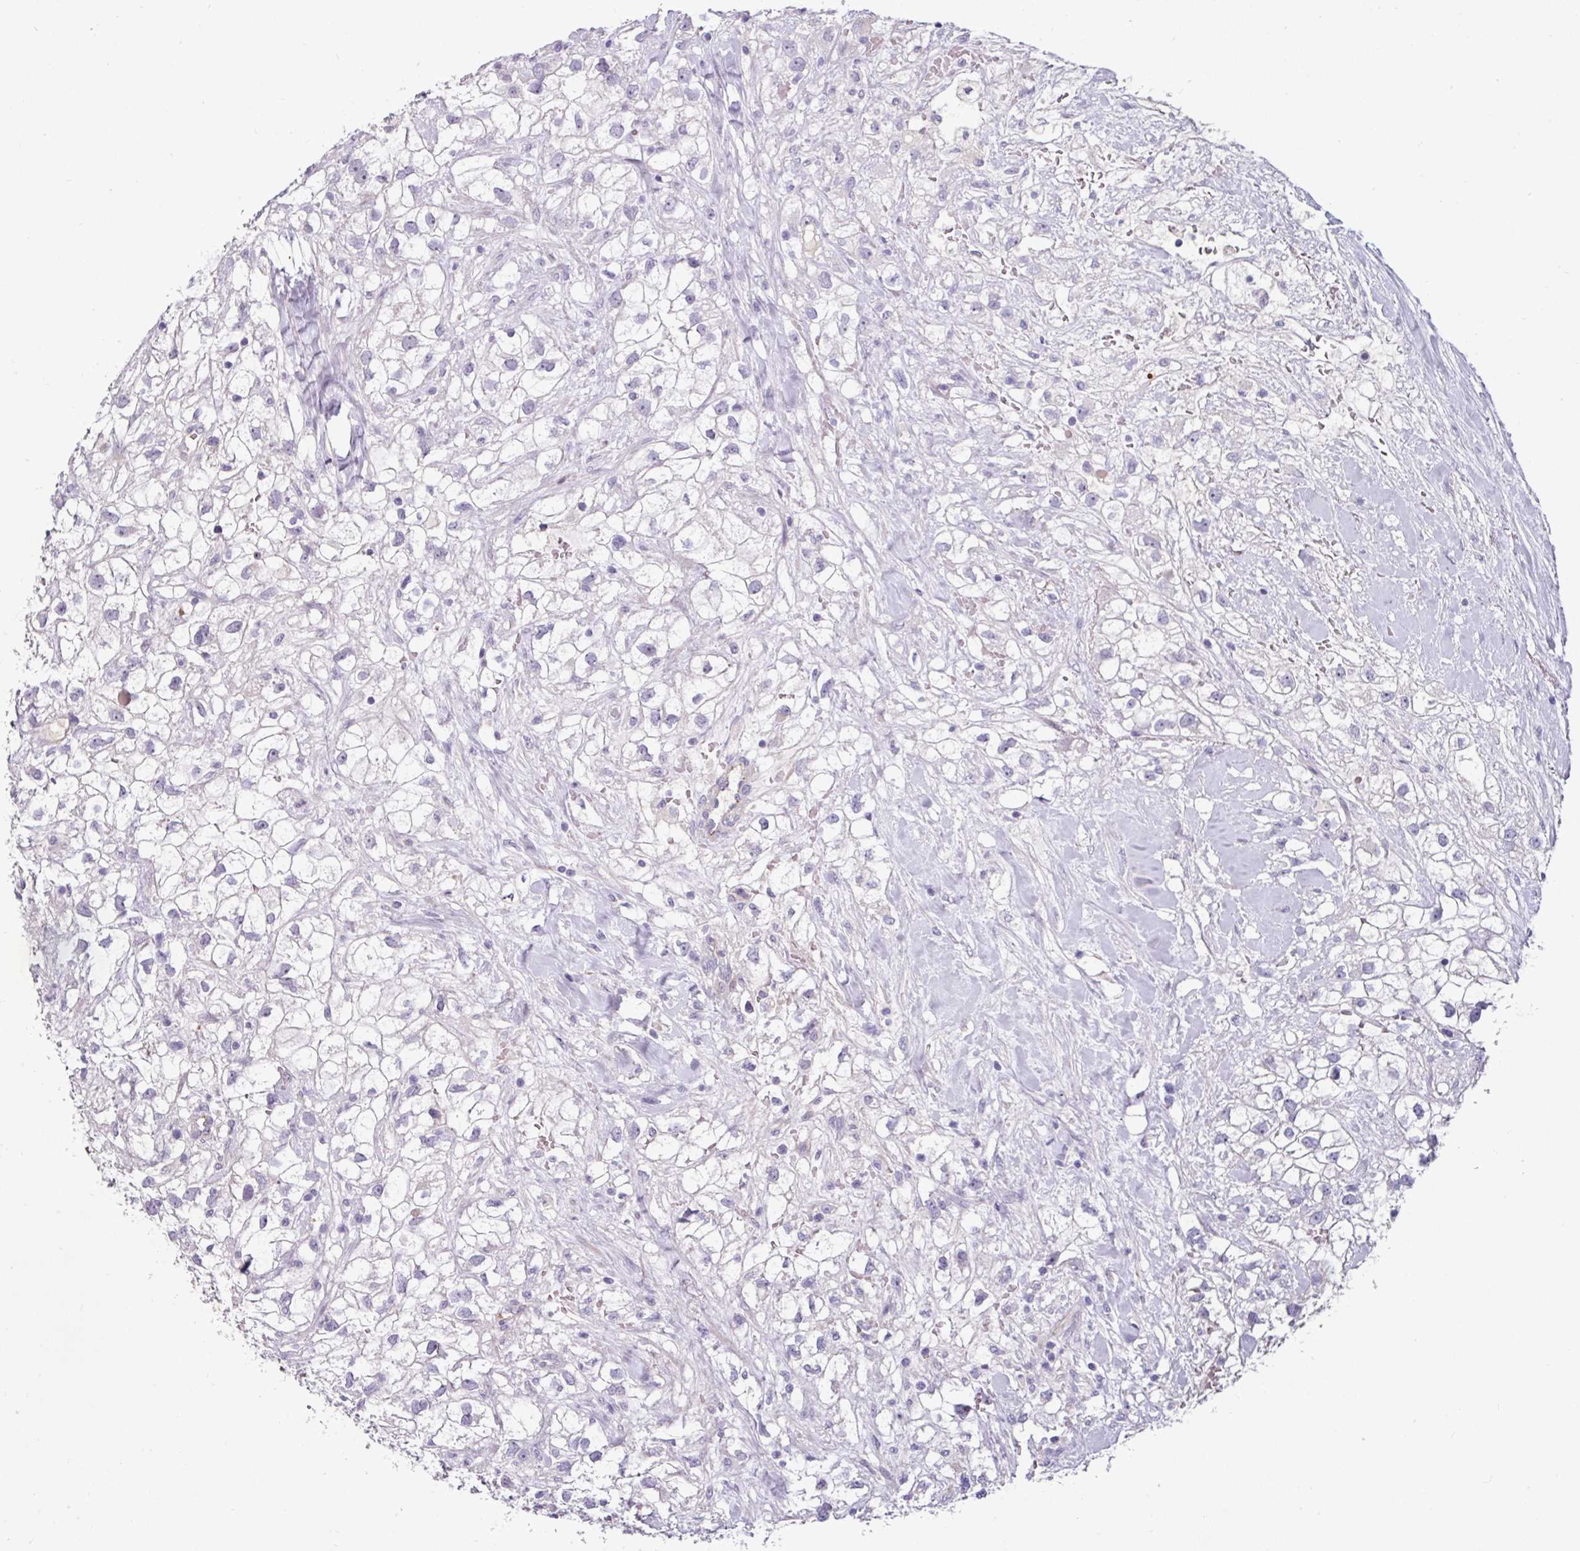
{"staining": {"intensity": "negative", "quantity": "none", "location": "none"}, "tissue": "renal cancer", "cell_type": "Tumor cells", "image_type": "cancer", "snomed": [{"axis": "morphology", "description": "Adenocarcinoma, NOS"}, {"axis": "topography", "description": "Kidney"}], "caption": "Immunohistochemical staining of human adenocarcinoma (renal) reveals no significant expression in tumor cells. The staining was performed using DAB (3,3'-diaminobenzidine) to visualize the protein expression in brown, while the nuclei were stained in blue with hematoxylin (Magnification: 20x).", "gene": "EYA3", "patient": {"sex": "male", "age": 59}}